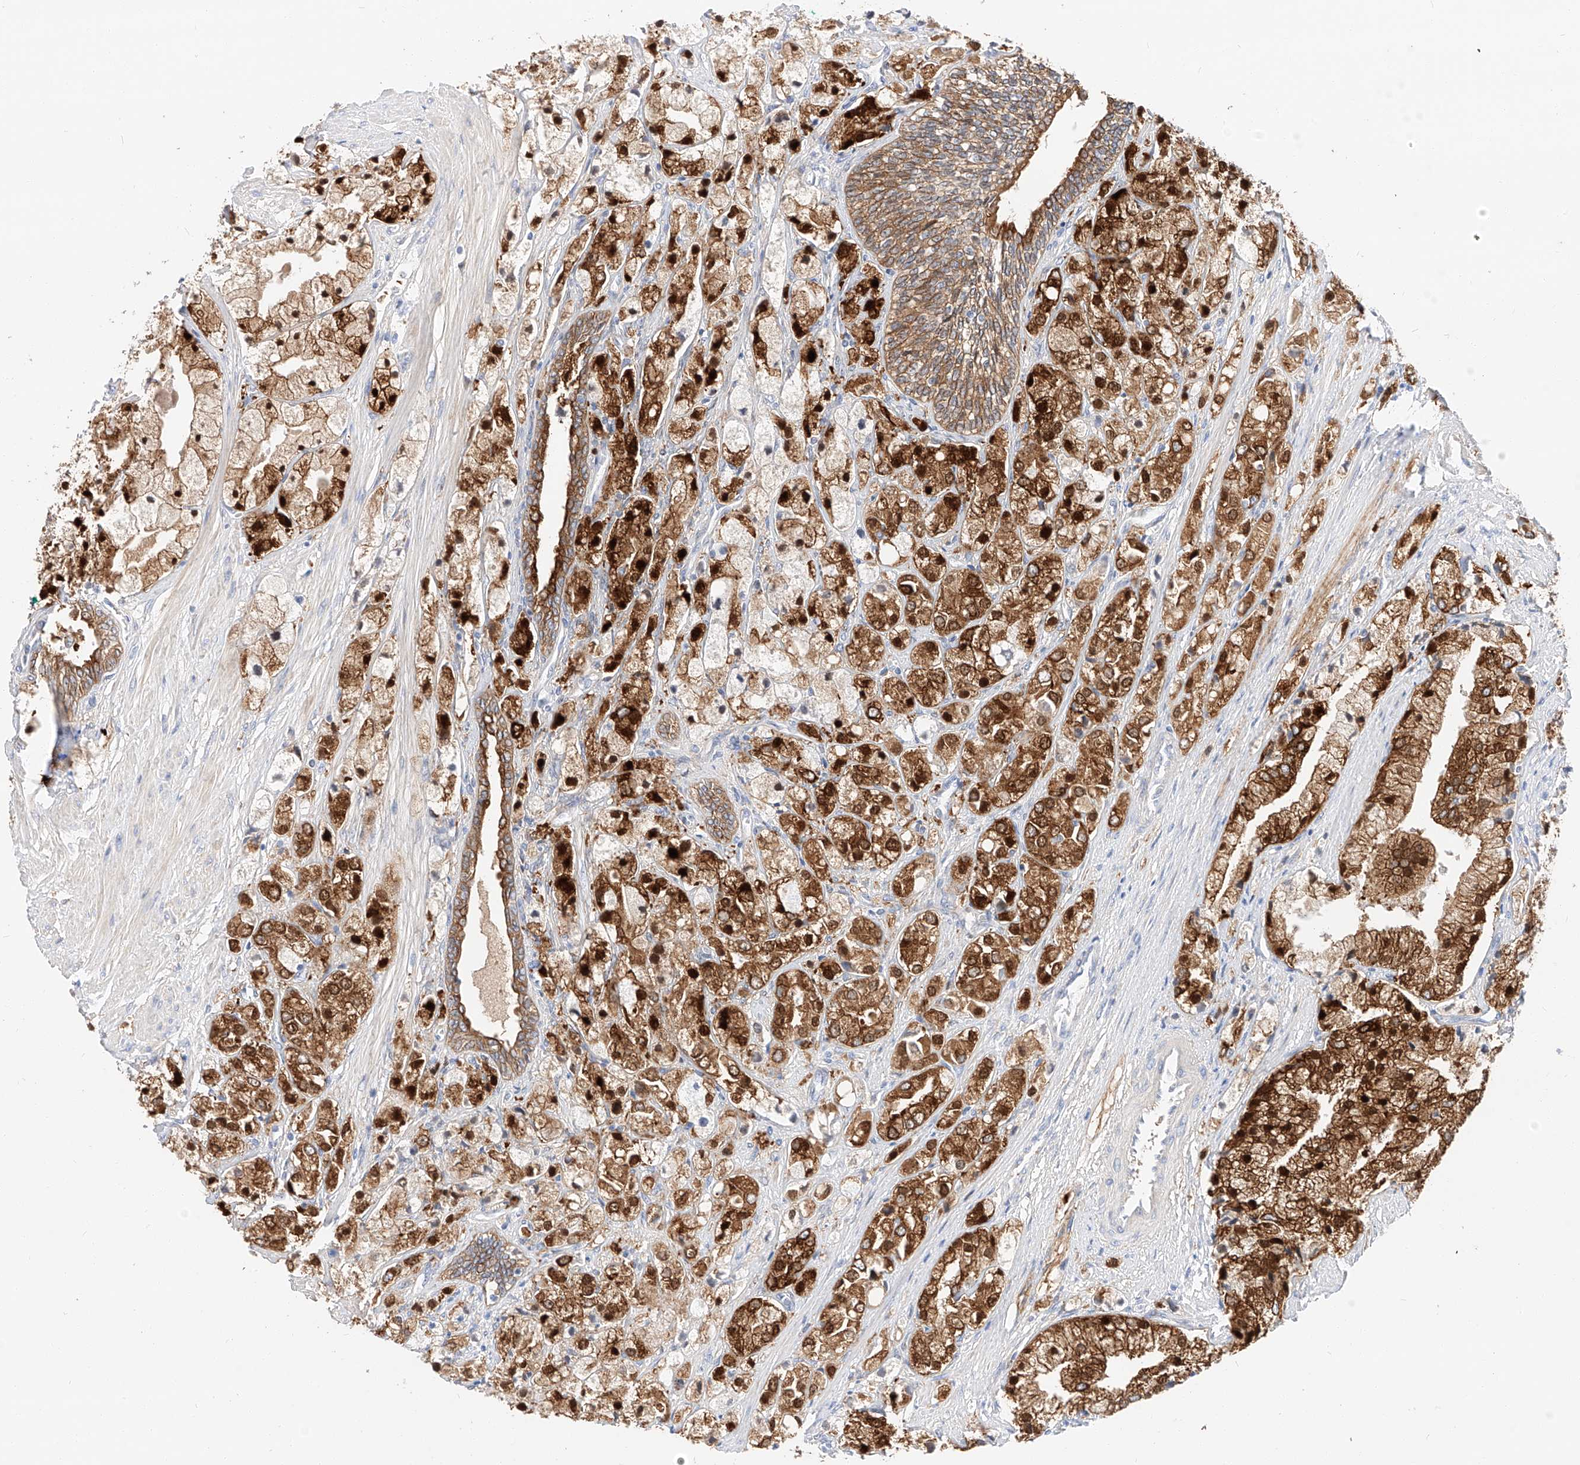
{"staining": {"intensity": "strong", "quantity": ">75%", "location": "cytoplasmic/membranous,nuclear"}, "tissue": "prostate cancer", "cell_type": "Tumor cells", "image_type": "cancer", "snomed": [{"axis": "morphology", "description": "Adenocarcinoma, High grade"}, {"axis": "topography", "description": "Prostate"}], "caption": "Strong cytoplasmic/membranous and nuclear protein staining is seen in approximately >75% of tumor cells in prostate cancer (adenocarcinoma (high-grade)).", "gene": "MAP7", "patient": {"sex": "male", "age": 50}}